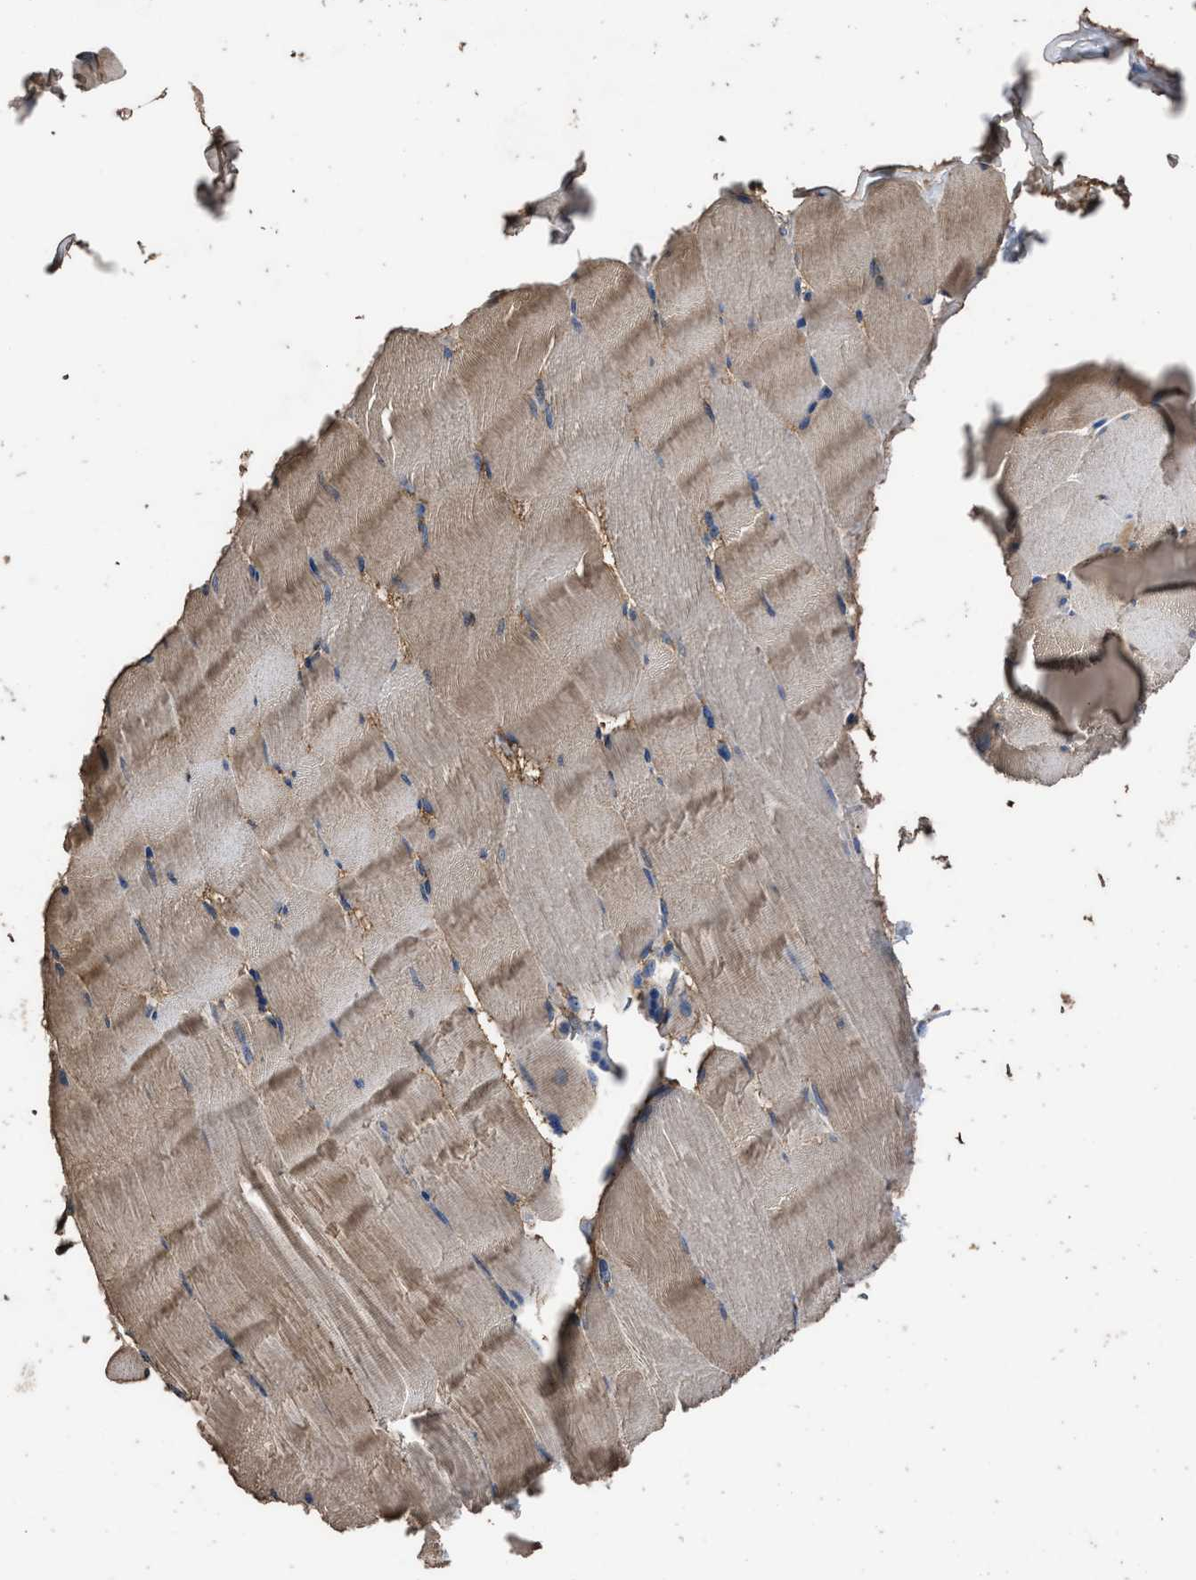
{"staining": {"intensity": "moderate", "quantity": ">75%", "location": "cytoplasmic/membranous"}, "tissue": "skeletal muscle", "cell_type": "Myocytes", "image_type": "normal", "snomed": [{"axis": "morphology", "description": "Normal tissue, NOS"}, {"axis": "topography", "description": "Skeletal muscle"}], "caption": "A brown stain labels moderate cytoplasmic/membranous expression of a protein in myocytes of benign human skeletal muscle. Using DAB (3,3'-diaminobenzidine) (brown) and hematoxylin (blue) stains, captured at high magnification using brightfield microscopy.", "gene": "ITSN1", "patient": {"sex": "male", "age": 62}}